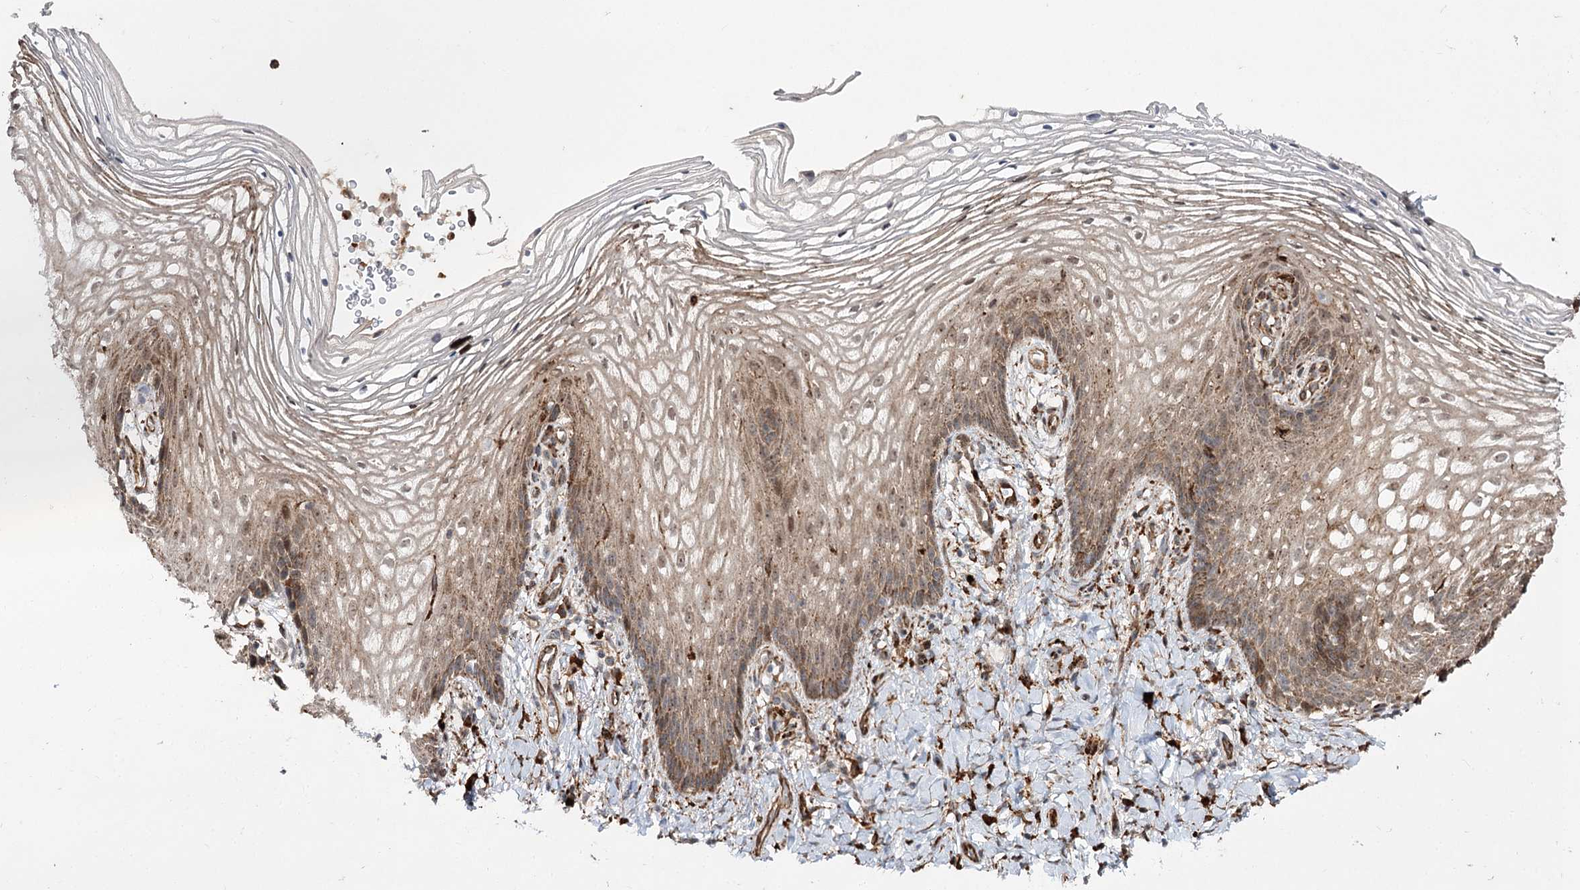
{"staining": {"intensity": "weak", "quantity": "25%-75%", "location": "cytoplasmic/membranous"}, "tissue": "vagina", "cell_type": "Squamous epithelial cells", "image_type": "normal", "snomed": [{"axis": "morphology", "description": "Normal tissue, NOS"}, {"axis": "topography", "description": "Vagina"}], "caption": "About 25%-75% of squamous epithelial cells in benign human vagina exhibit weak cytoplasmic/membranous protein staining as visualized by brown immunohistochemical staining.", "gene": "FANCL", "patient": {"sex": "female", "age": 60}}